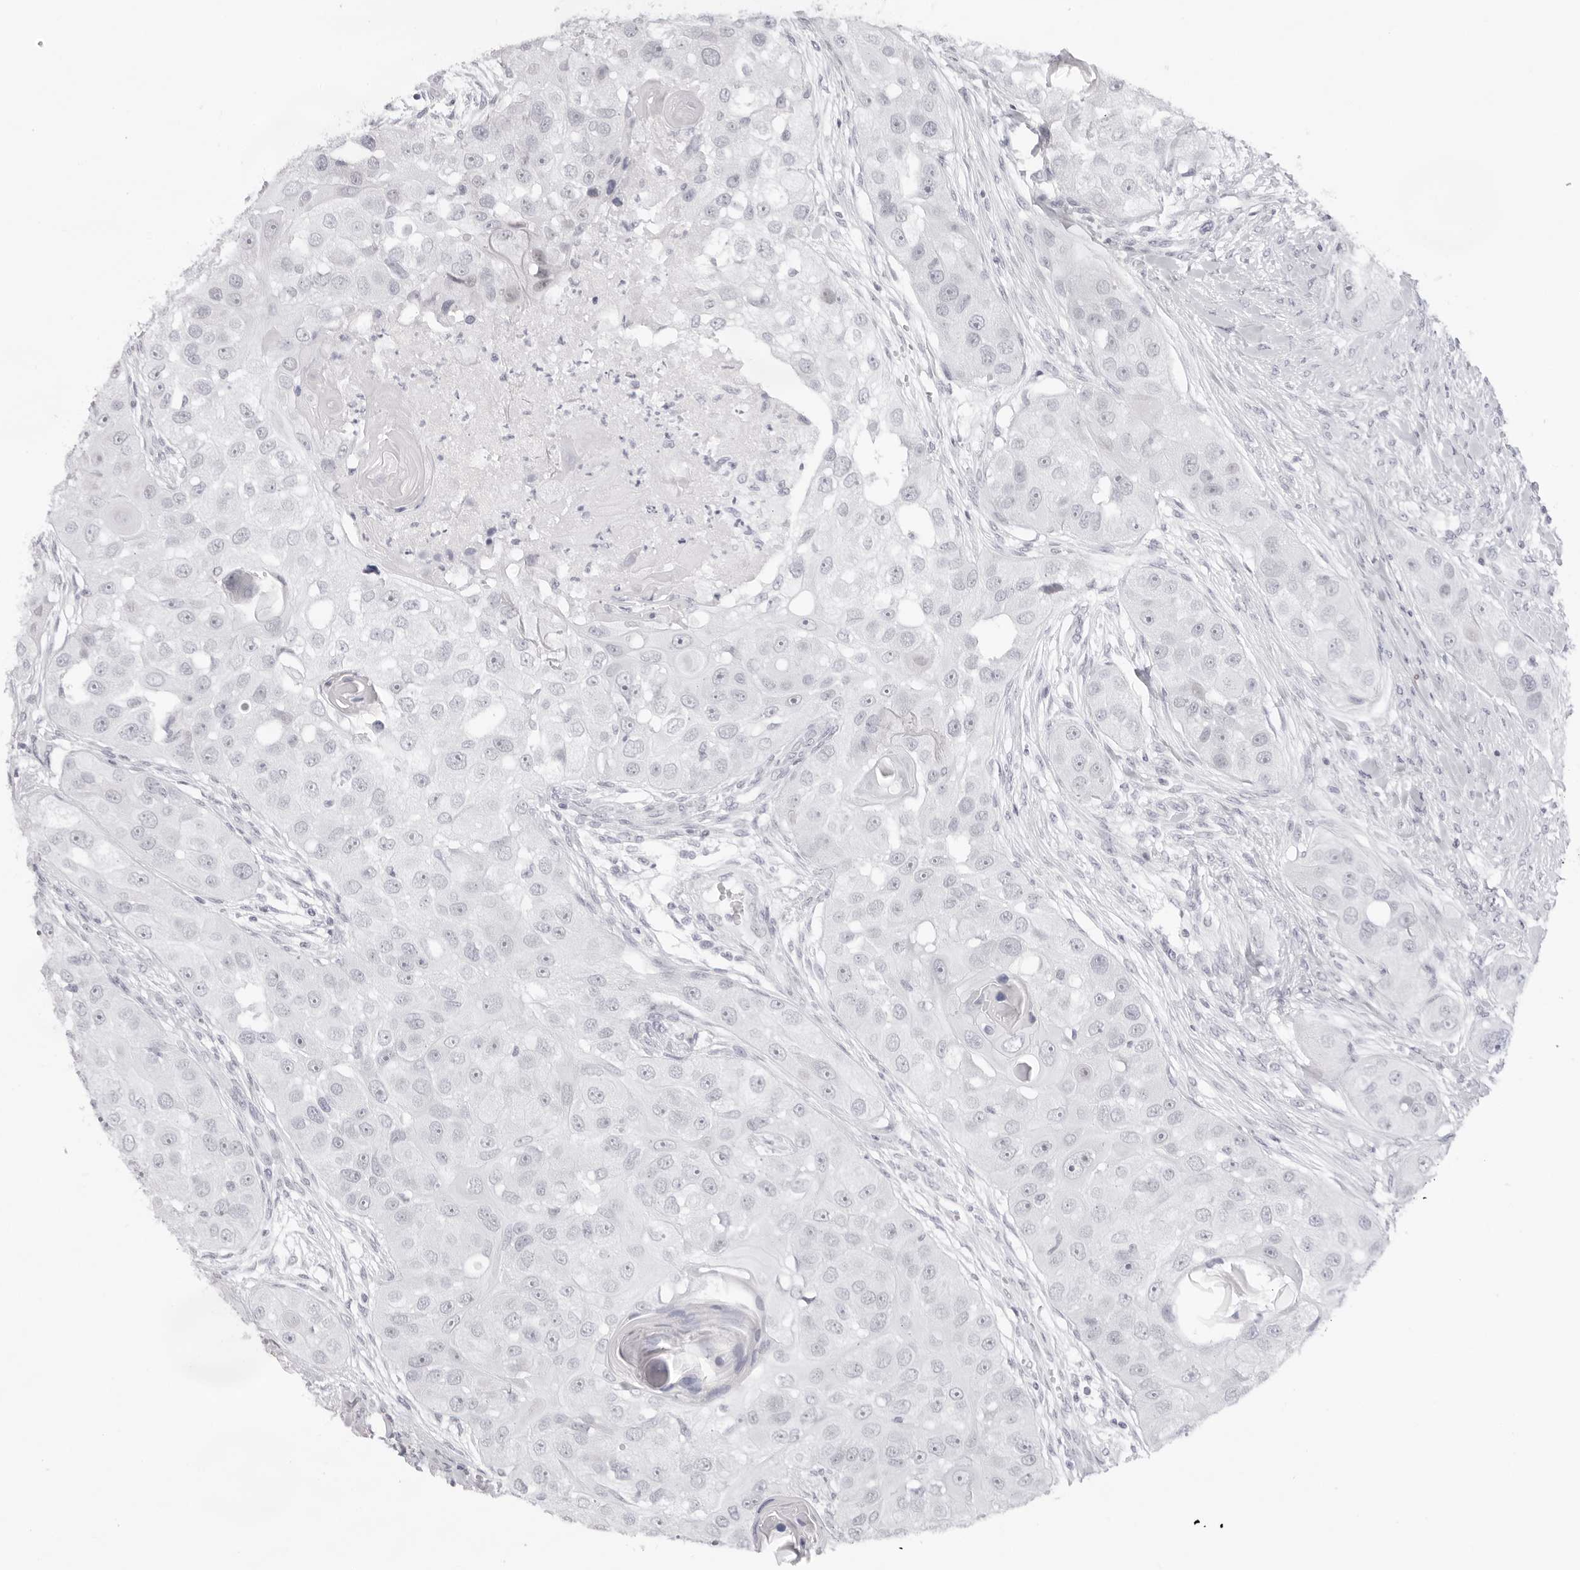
{"staining": {"intensity": "negative", "quantity": "none", "location": "none"}, "tissue": "head and neck cancer", "cell_type": "Tumor cells", "image_type": "cancer", "snomed": [{"axis": "morphology", "description": "Normal tissue, NOS"}, {"axis": "morphology", "description": "Squamous cell carcinoma, NOS"}, {"axis": "topography", "description": "Skeletal muscle"}, {"axis": "topography", "description": "Head-Neck"}], "caption": "Head and neck squamous cell carcinoma was stained to show a protein in brown. There is no significant expression in tumor cells.", "gene": "KLK12", "patient": {"sex": "male", "age": 51}}